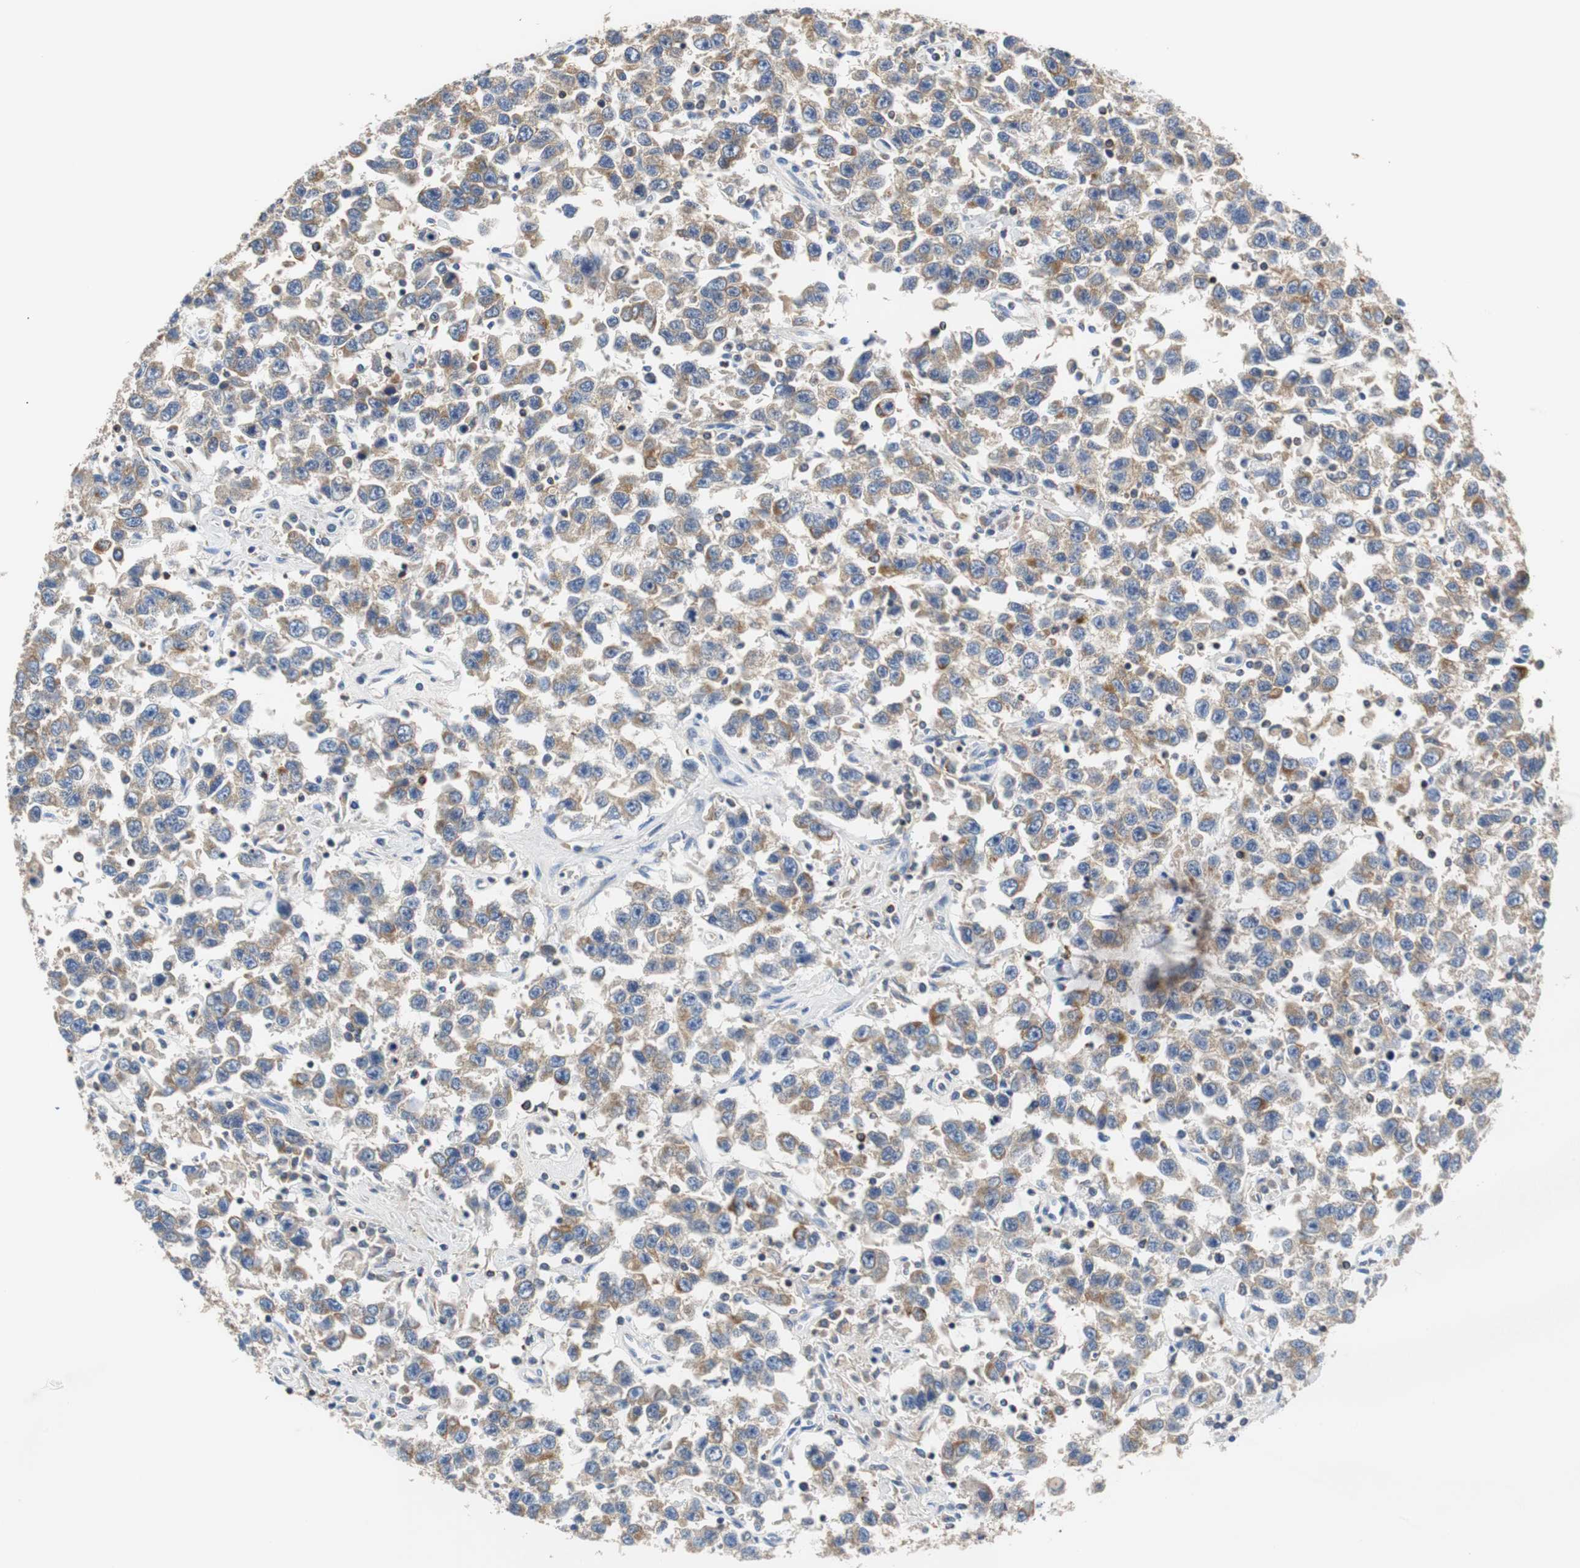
{"staining": {"intensity": "moderate", "quantity": ">75%", "location": "cytoplasmic/membranous"}, "tissue": "testis cancer", "cell_type": "Tumor cells", "image_type": "cancer", "snomed": [{"axis": "morphology", "description": "Seminoma, NOS"}, {"axis": "topography", "description": "Testis"}], "caption": "DAB immunohistochemical staining of human testis cancer (seminoma) reveals moderate cytoplasmic/membranous protein positivity in about >75% of tumor cells.", "gene": "VAMP8", "patient": {"sex": "male", "age": 41}}